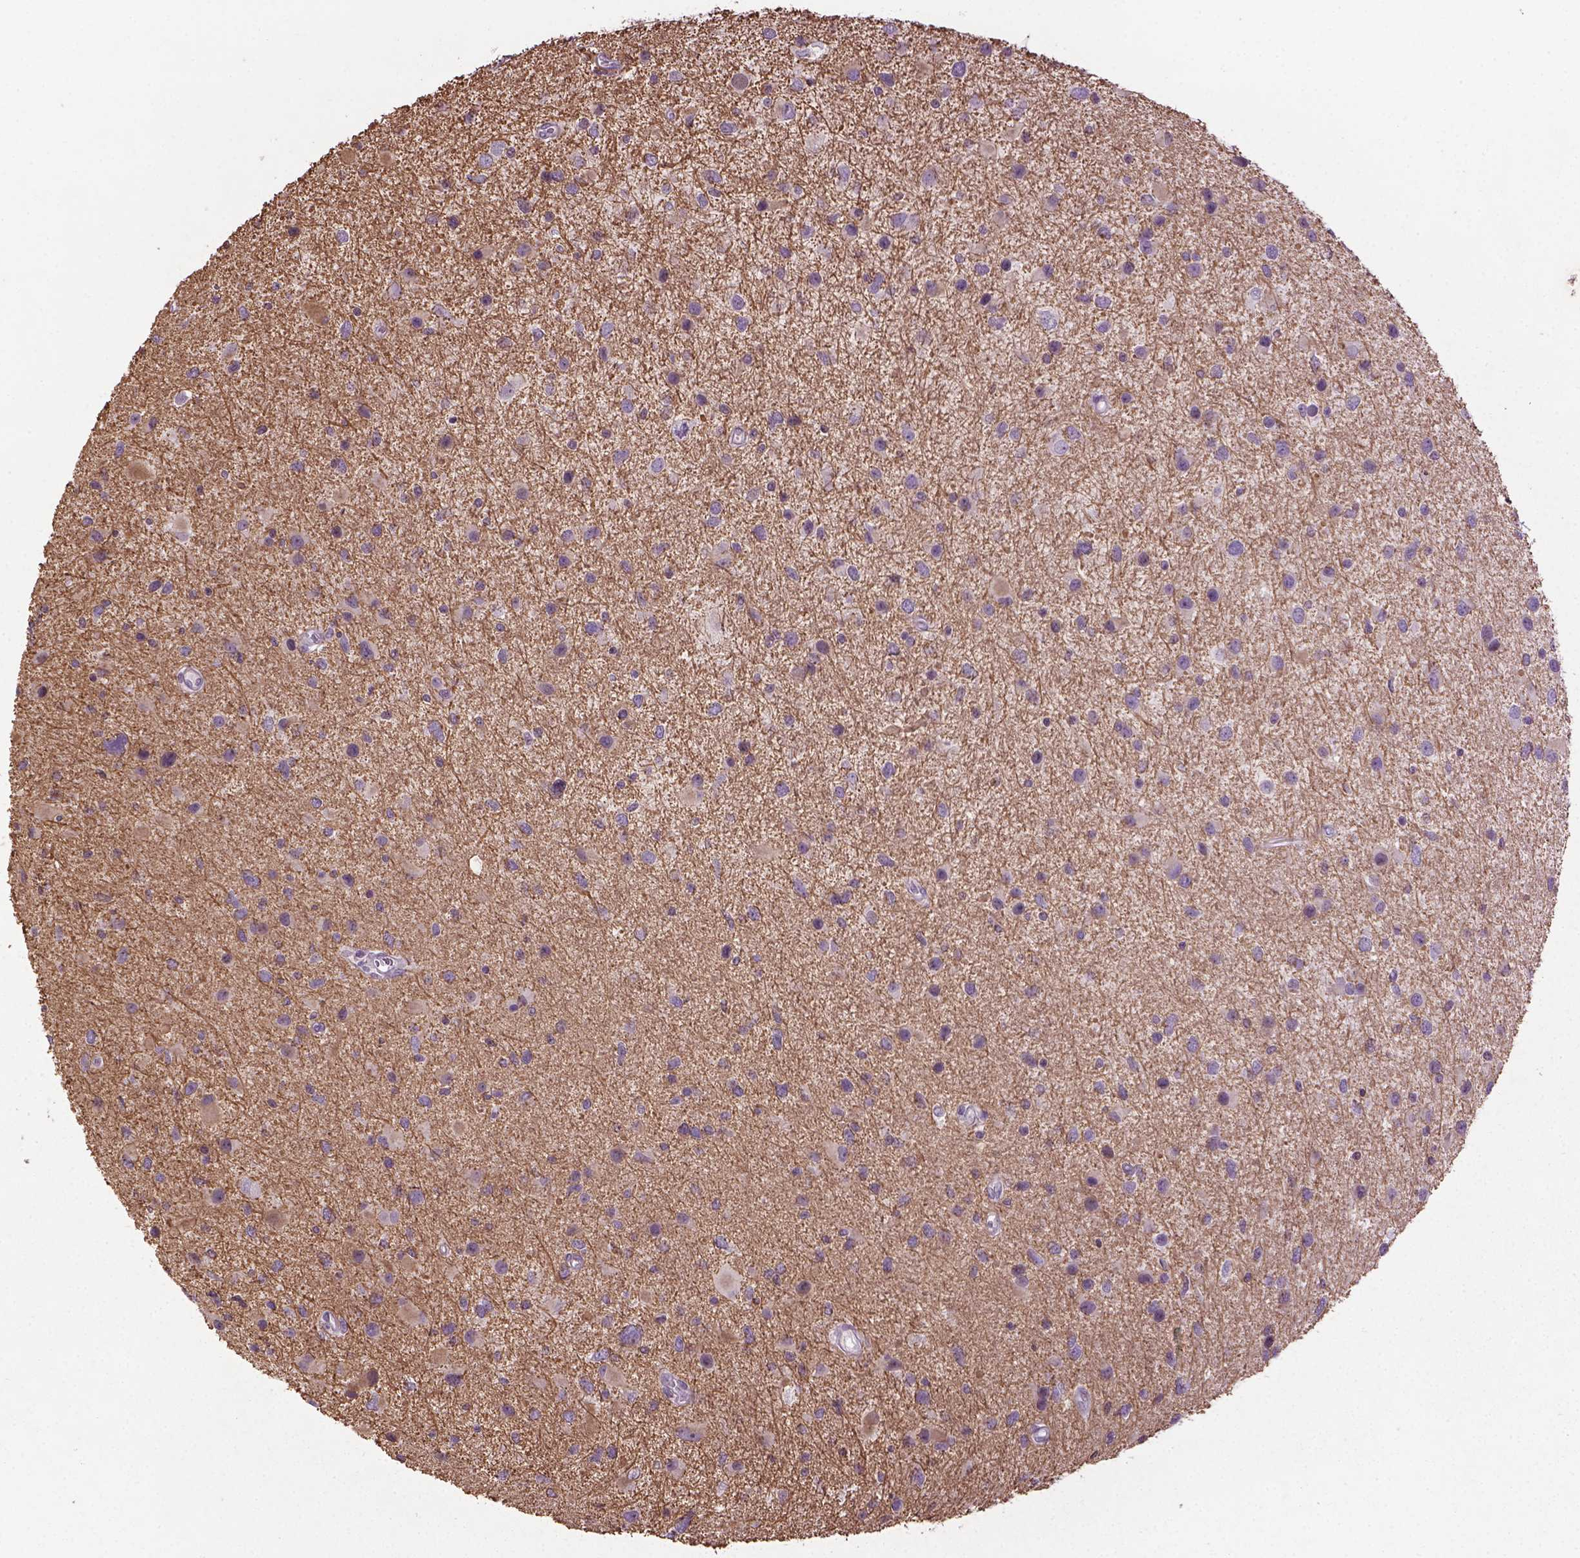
{"staining": {"intensity": "negative", "quantity": "none", "location": "none"}, "tissue": "glioma", "cell_type": "Tumor cells", "image_type": "cancer", "snomed": [{"axis": "morphology", "description": "Glioma, malignant, Low grade"}, {"axis": "topography", "description": "Brain"}], "caption": "There is no significant expression in tumor cells of glioma. The staining was performed using DAB to visualize the protein expression in brown, while the nuclei were stained in blue with hematoxylin (Magnification: 20x).", "gene": "NTNG2", "patient": {"sex": "female", "age": 32}}